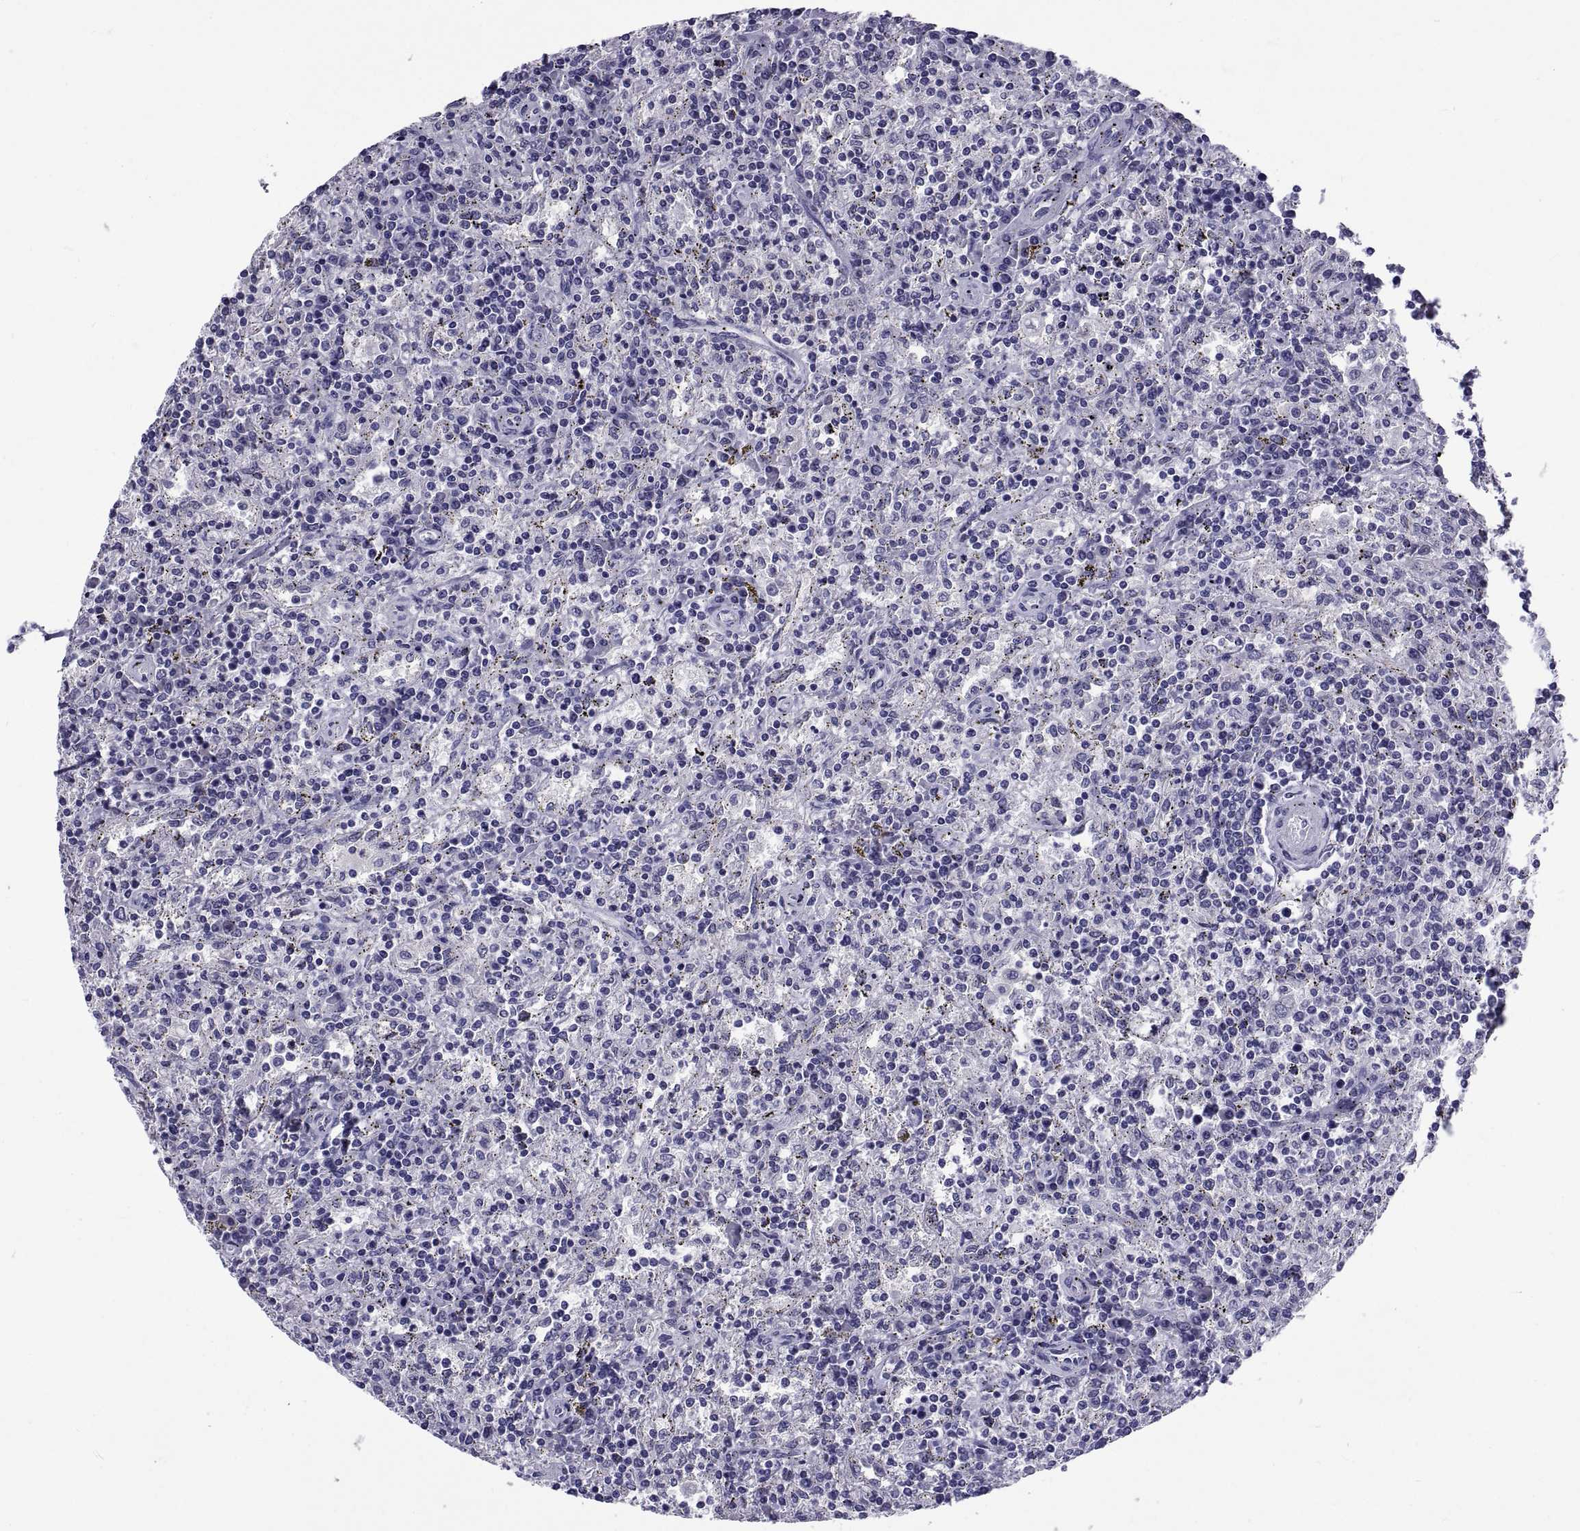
{"staining": {"intensity": "negative", "quantity": "none", "location": "none"}, "tissue": "lymphoma", "cell_type": "Tumor cells", "image_type": "cancer", "snomed": [{"axis": "morphology", "description": "Malignant lymphoma, non-Hodgkin's type, Low grade"}, {"axis": "topography", "description": "Spleen"}], "caption": "This is a micrograph of IHC staining of malignant lymphoma, non-Hodgkin's type (low-grade), which shows no positivity in tumor cells. (Stains: DAB immunohistochemistry (IHC) with hematoxylin counter stain, Microscopy: brightfield microscopy at high magnification).", "gene": "TGFBR3L", "patient": {"sex": "male", "age": 62}}